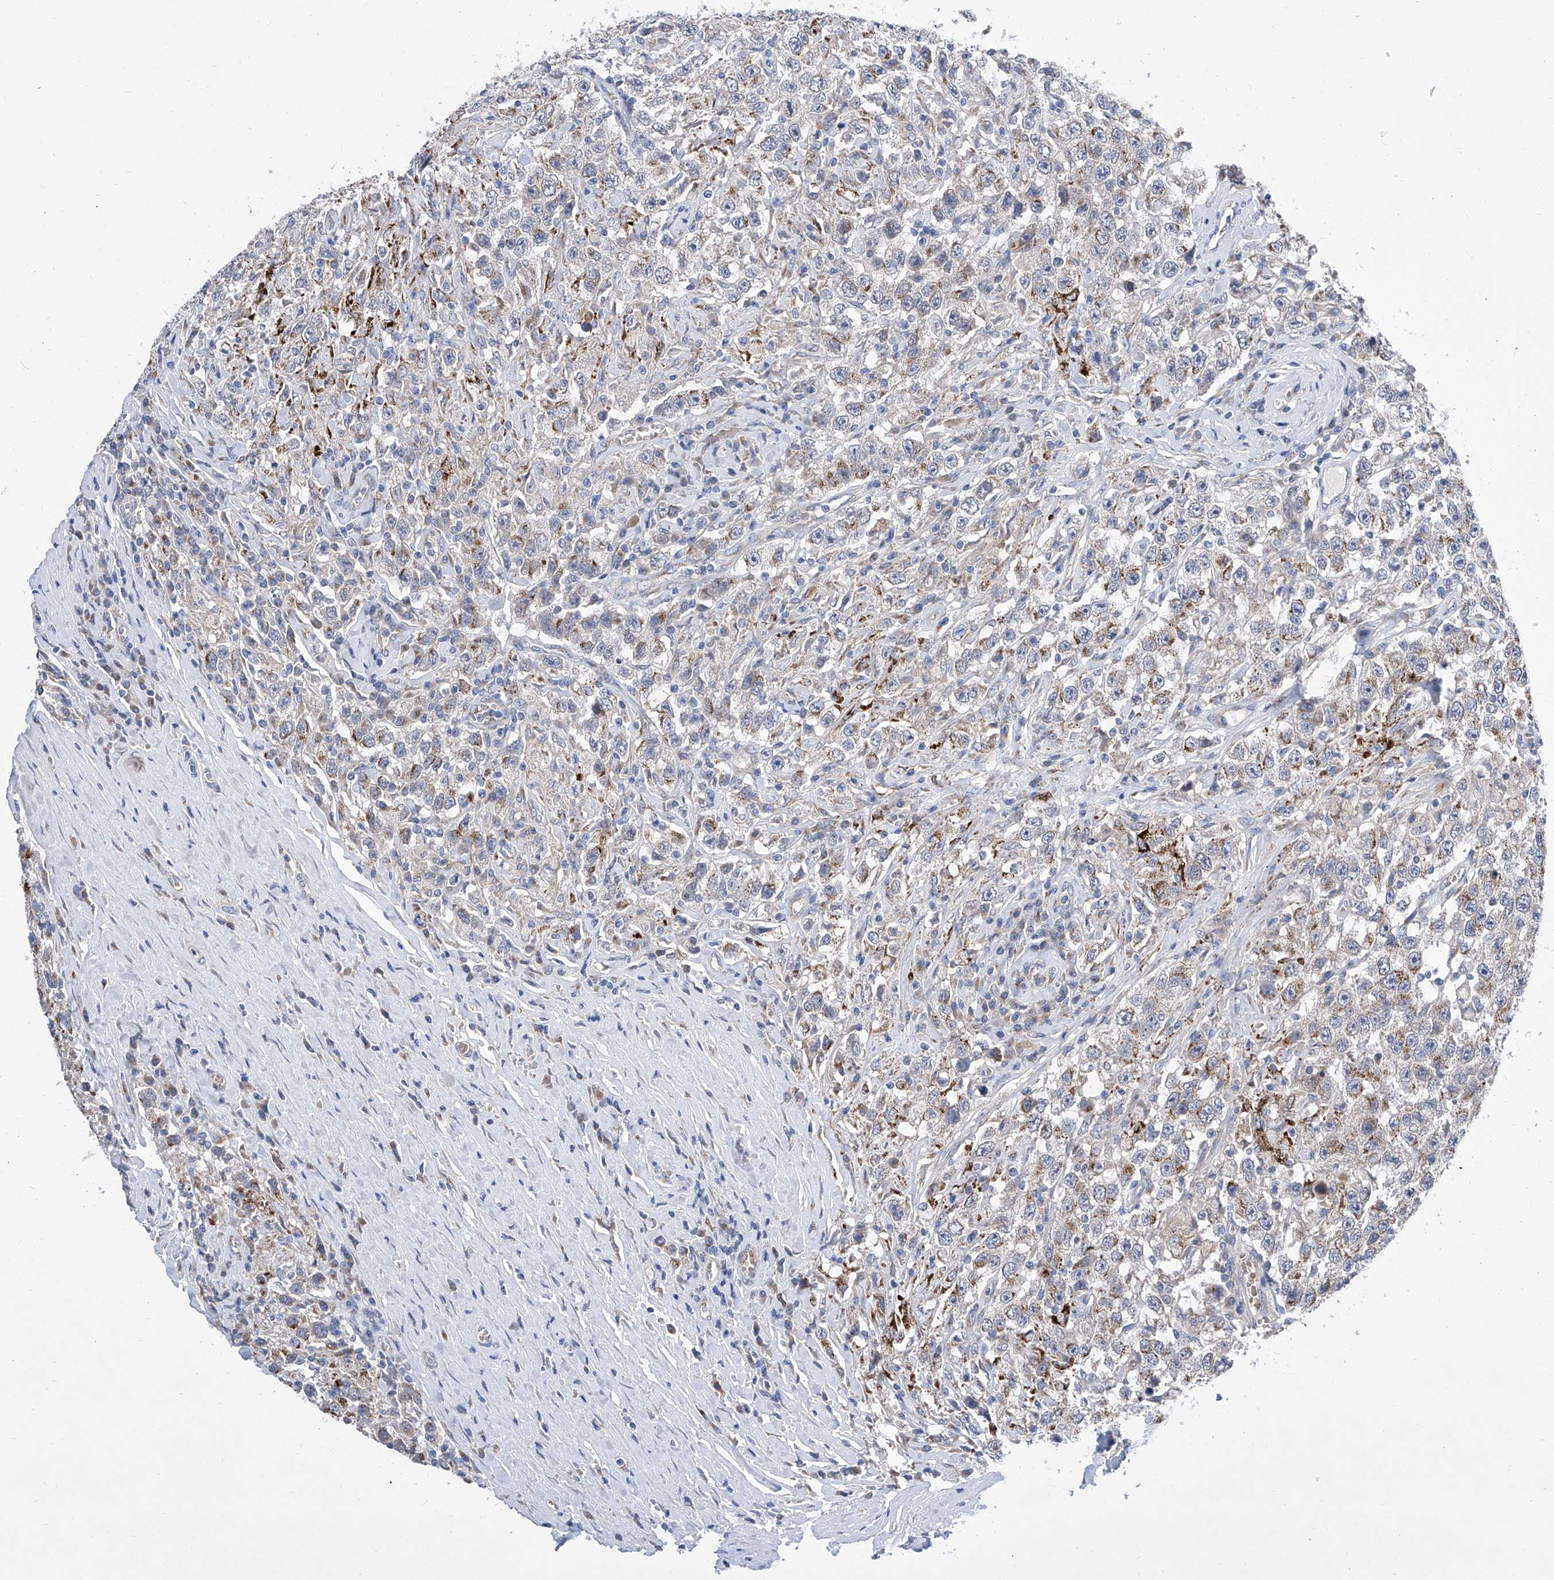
{"staining": {"intensity": "moderate", "quantity": "25%-75%", "location": "cytoplasmic/membranous"}, "tissue": "testis cancer", "cell_type": "Tumor cells", "image_type": "cancer", "snomed": [{"axis": "morphology", "description": "Seminoma, NOS"}, {"axis": "topography", "description": "Testis"}], "caption": "The immunohistochemical stain shows moderate cytoplasmic/membranous expression in tumor cells of testis cancer tissue.", "gene": "TJAP1", "patient": {"sex": "male", "age": 41}}